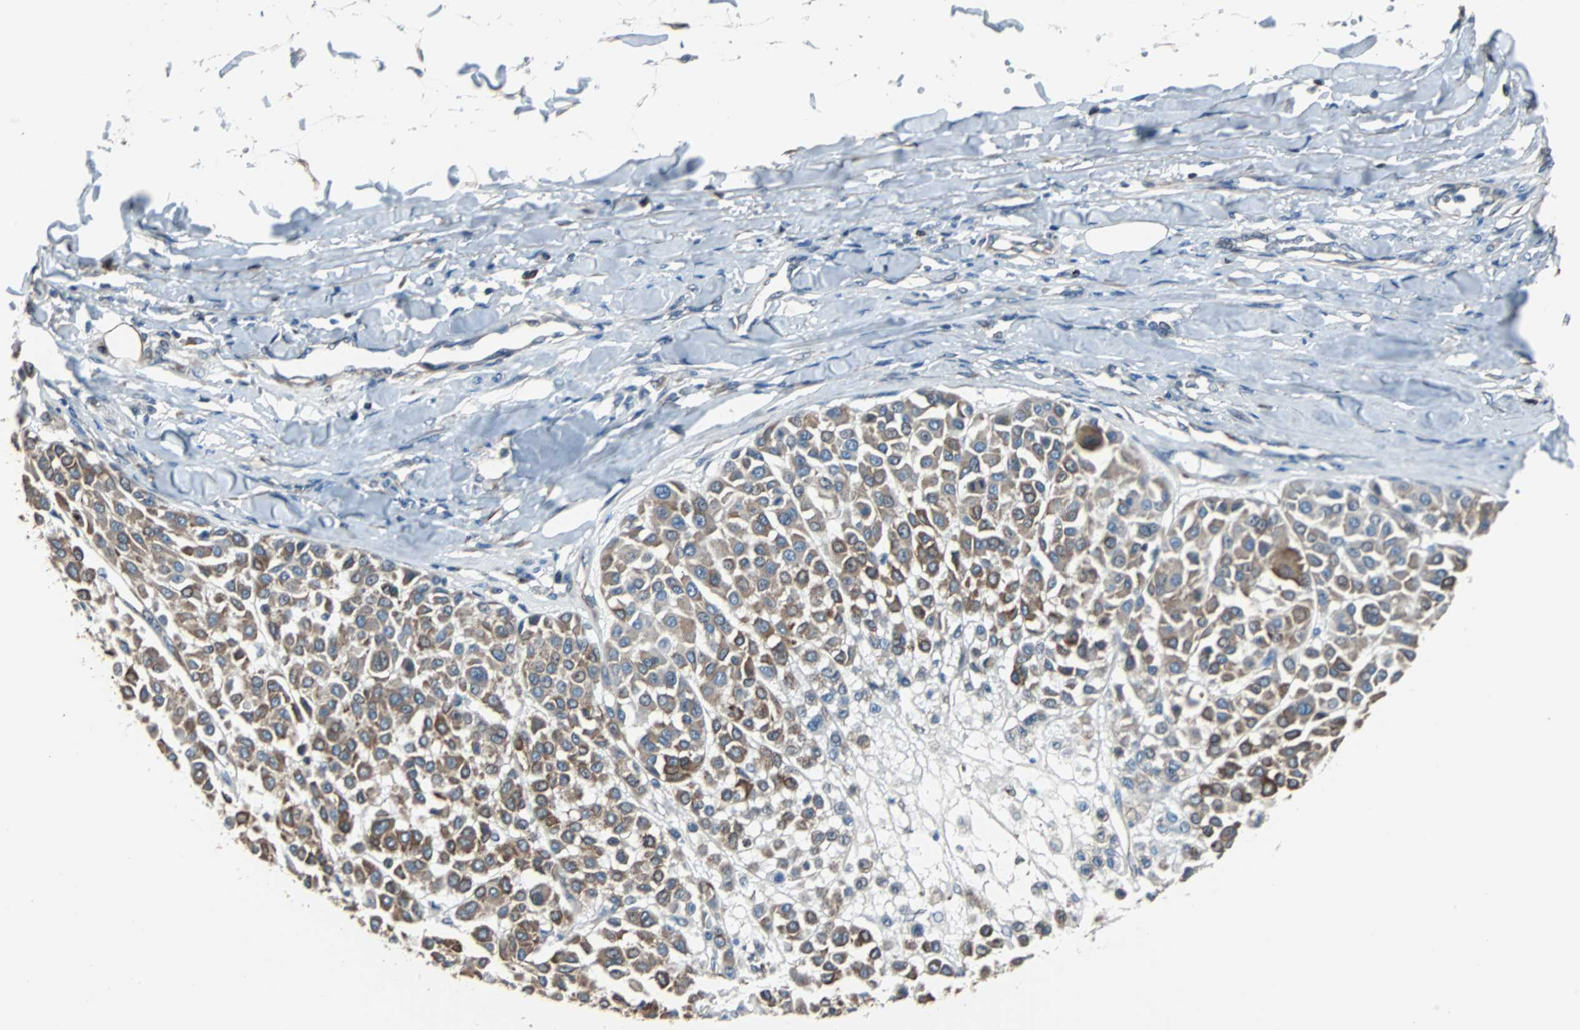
{"staining": {"intensity": "strong", "quantity": ">75%", "location": "cytoplasmic/membranous"}, "tissue": "melanoma", "cell_type": "Tumor cells", "image_type": "cancer", "snomed": [{"axis": "morphology", "description": "Malignant melanoma, Metastatic site"}, {"axis": "topography", "description": "Soft tissue"}], "caption": "An immunohistochemistry photomicrograph of neoplastic tissue is shown. Protein staining in brown highlights strong cytoplasmic/membranous positivity in melanoma within tumor cells. The protein of interest is stained brown, and the nuclei are stained in blue (DAB (3,3'-diaminobenzidine) IHC with brightfield microscopy, high magnification).", "gene": "PBXIP1", "patient": {"sex": "male", "age": 41}}